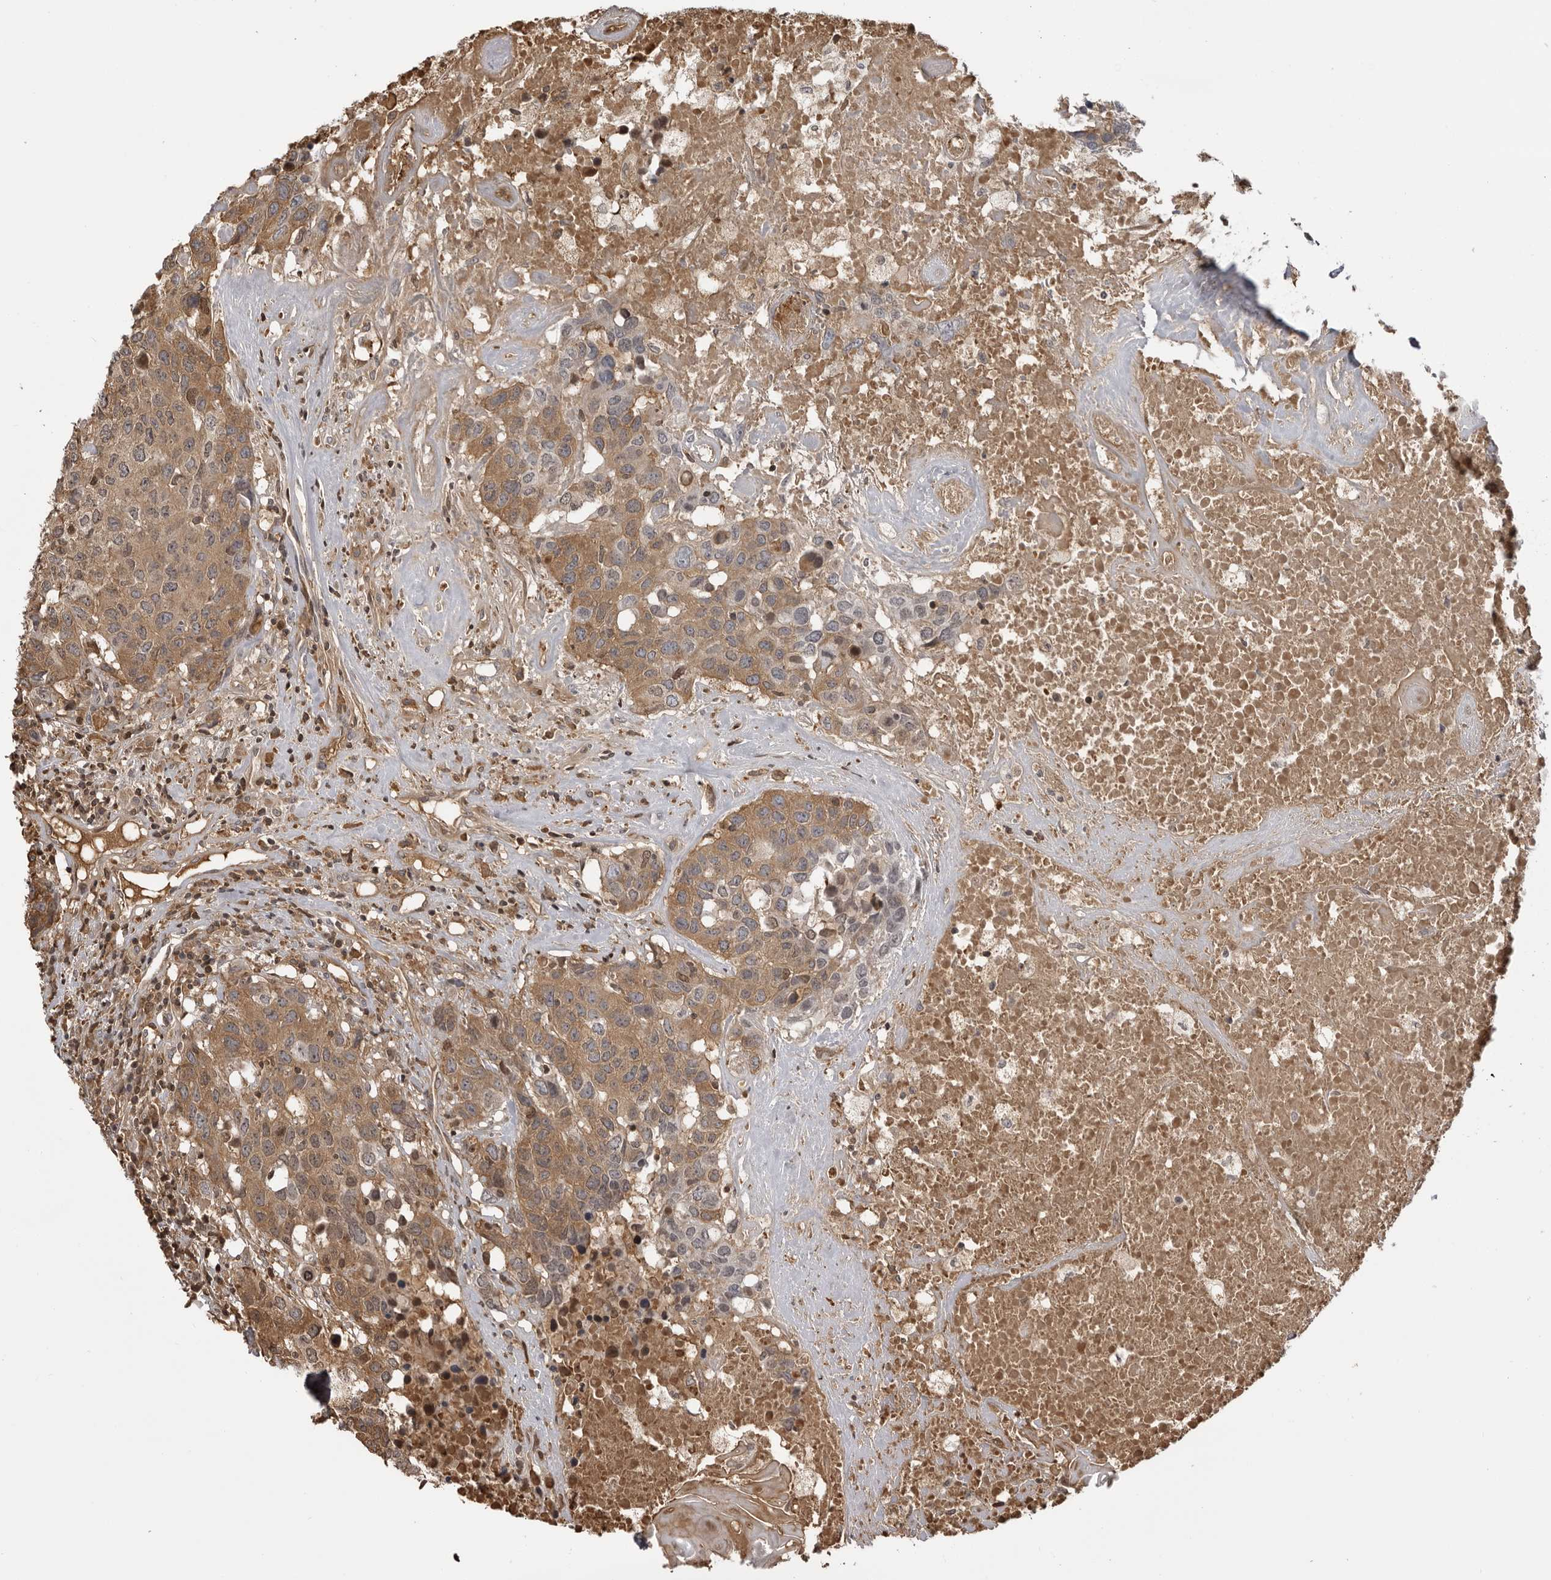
{"staining": {"intensity": "moderate", "quantity": ">75%", "location": "cytoplasmic/membranous"}, "tissue": "head and neck cancer", "cell_type": "Tumor cells", "image_type": "cancer", "snomed": [{"axis": "morphology", "description": "Squamous cell carcinoma, NOS"}, {"axis": "topography", "description": "Head-Neck"}], "caption": "This histopathology image shows immunohistochemistry staining of human head and neck cancer (squamous cell carcinoma), with medium moderate cytoplasmic/membranous positivity in approximately >75% of tumor cells.", "gene": "PLEKHF2", "patient": {"sex": "male", "age": 66}}